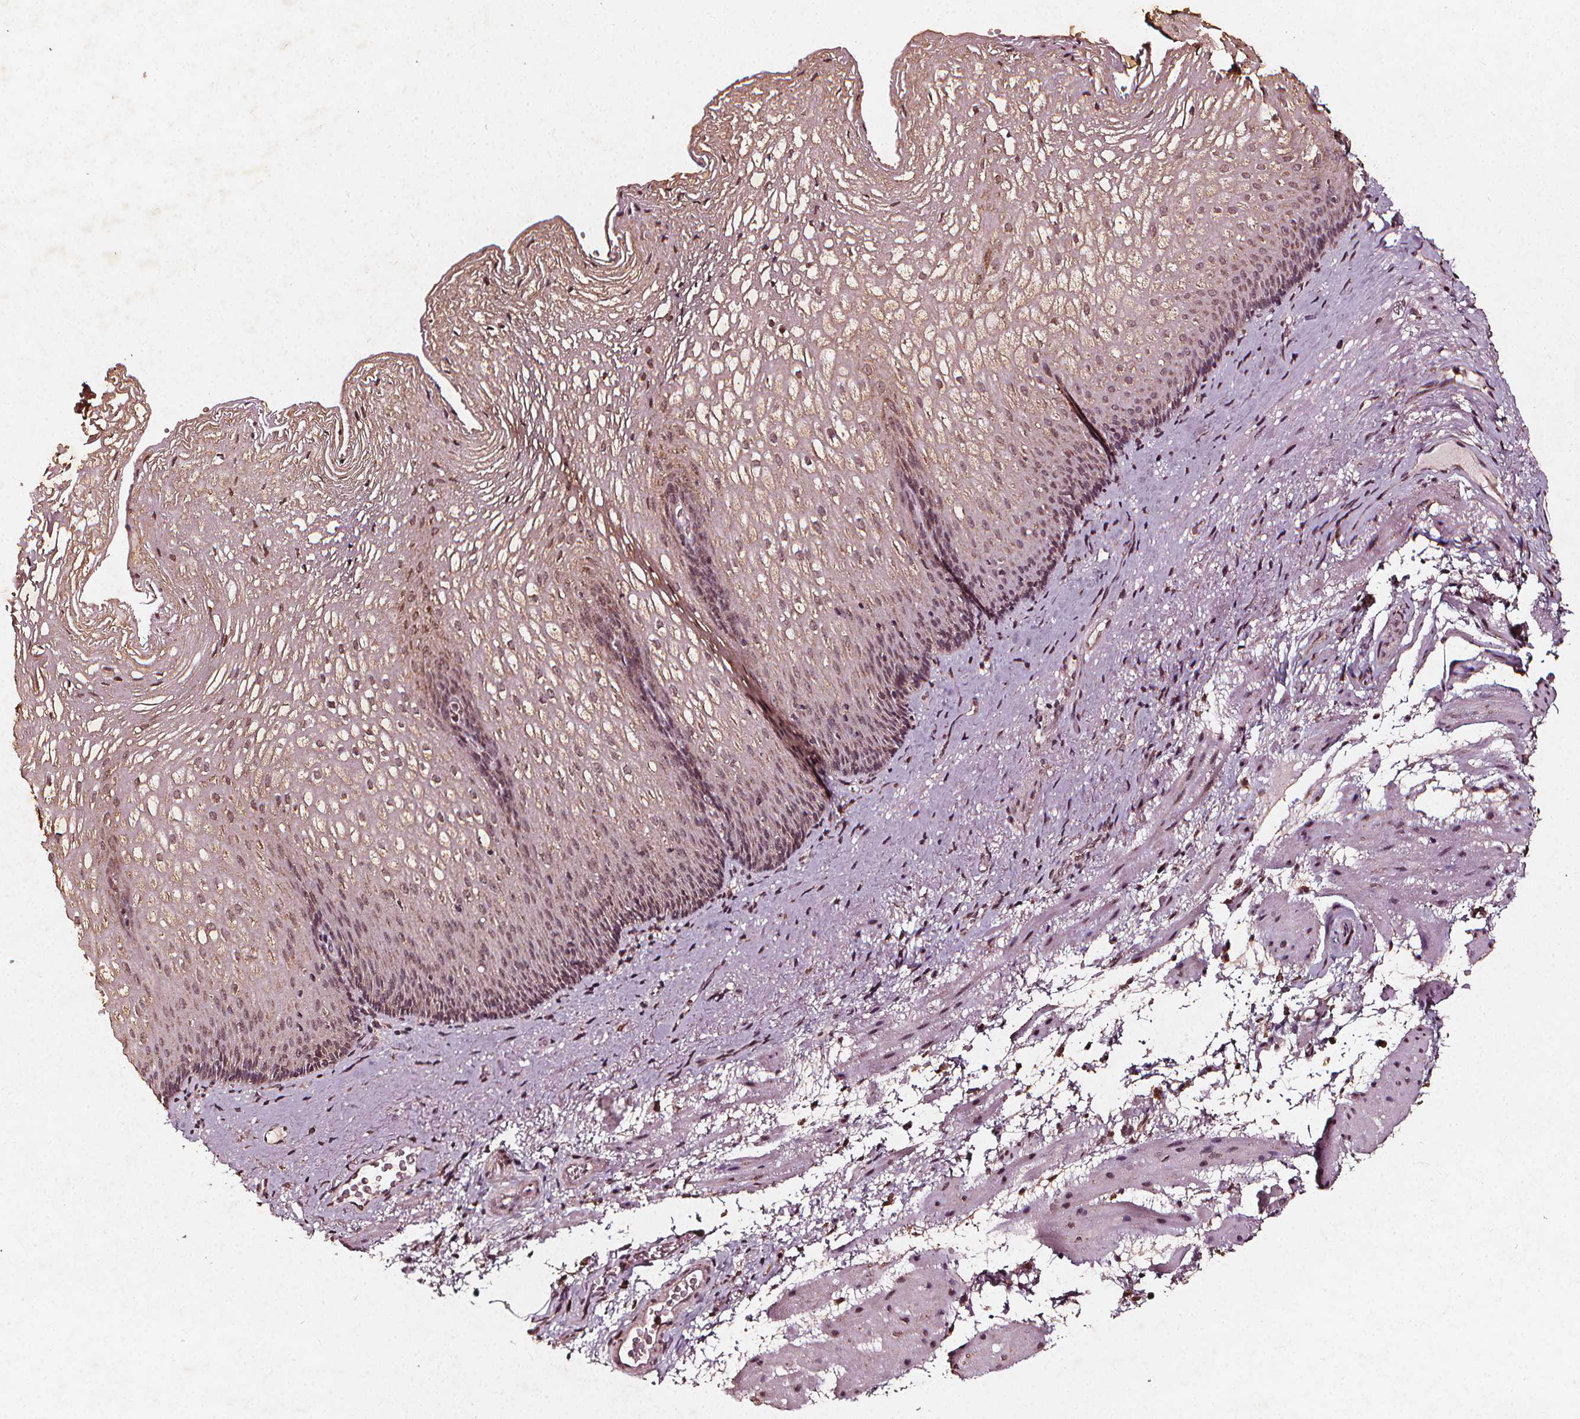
{"staining": {"intensity": "weak", "quantity": "25%-75%", "location": "cytoplasmic/membranous,nuclear"}, "tissue": "esophagus", "cell_type": "Squamous epithelial cells", "image_type": "normal", "snomed": [{"axis": "morphology", "description": "Normal tissue, NOS"}, {"axis": "topography", "description": "Esophagus"}], "caption": "Approximately 25%-75% of squamous epithelial cells in unremarkable esophagus display weak cytoplasmic/membranous,nuclear protein expression as visualized by brown immunohistochemical staining.", "gene": "ABCA1", "patient": {"sex": "male", "age": 76}}